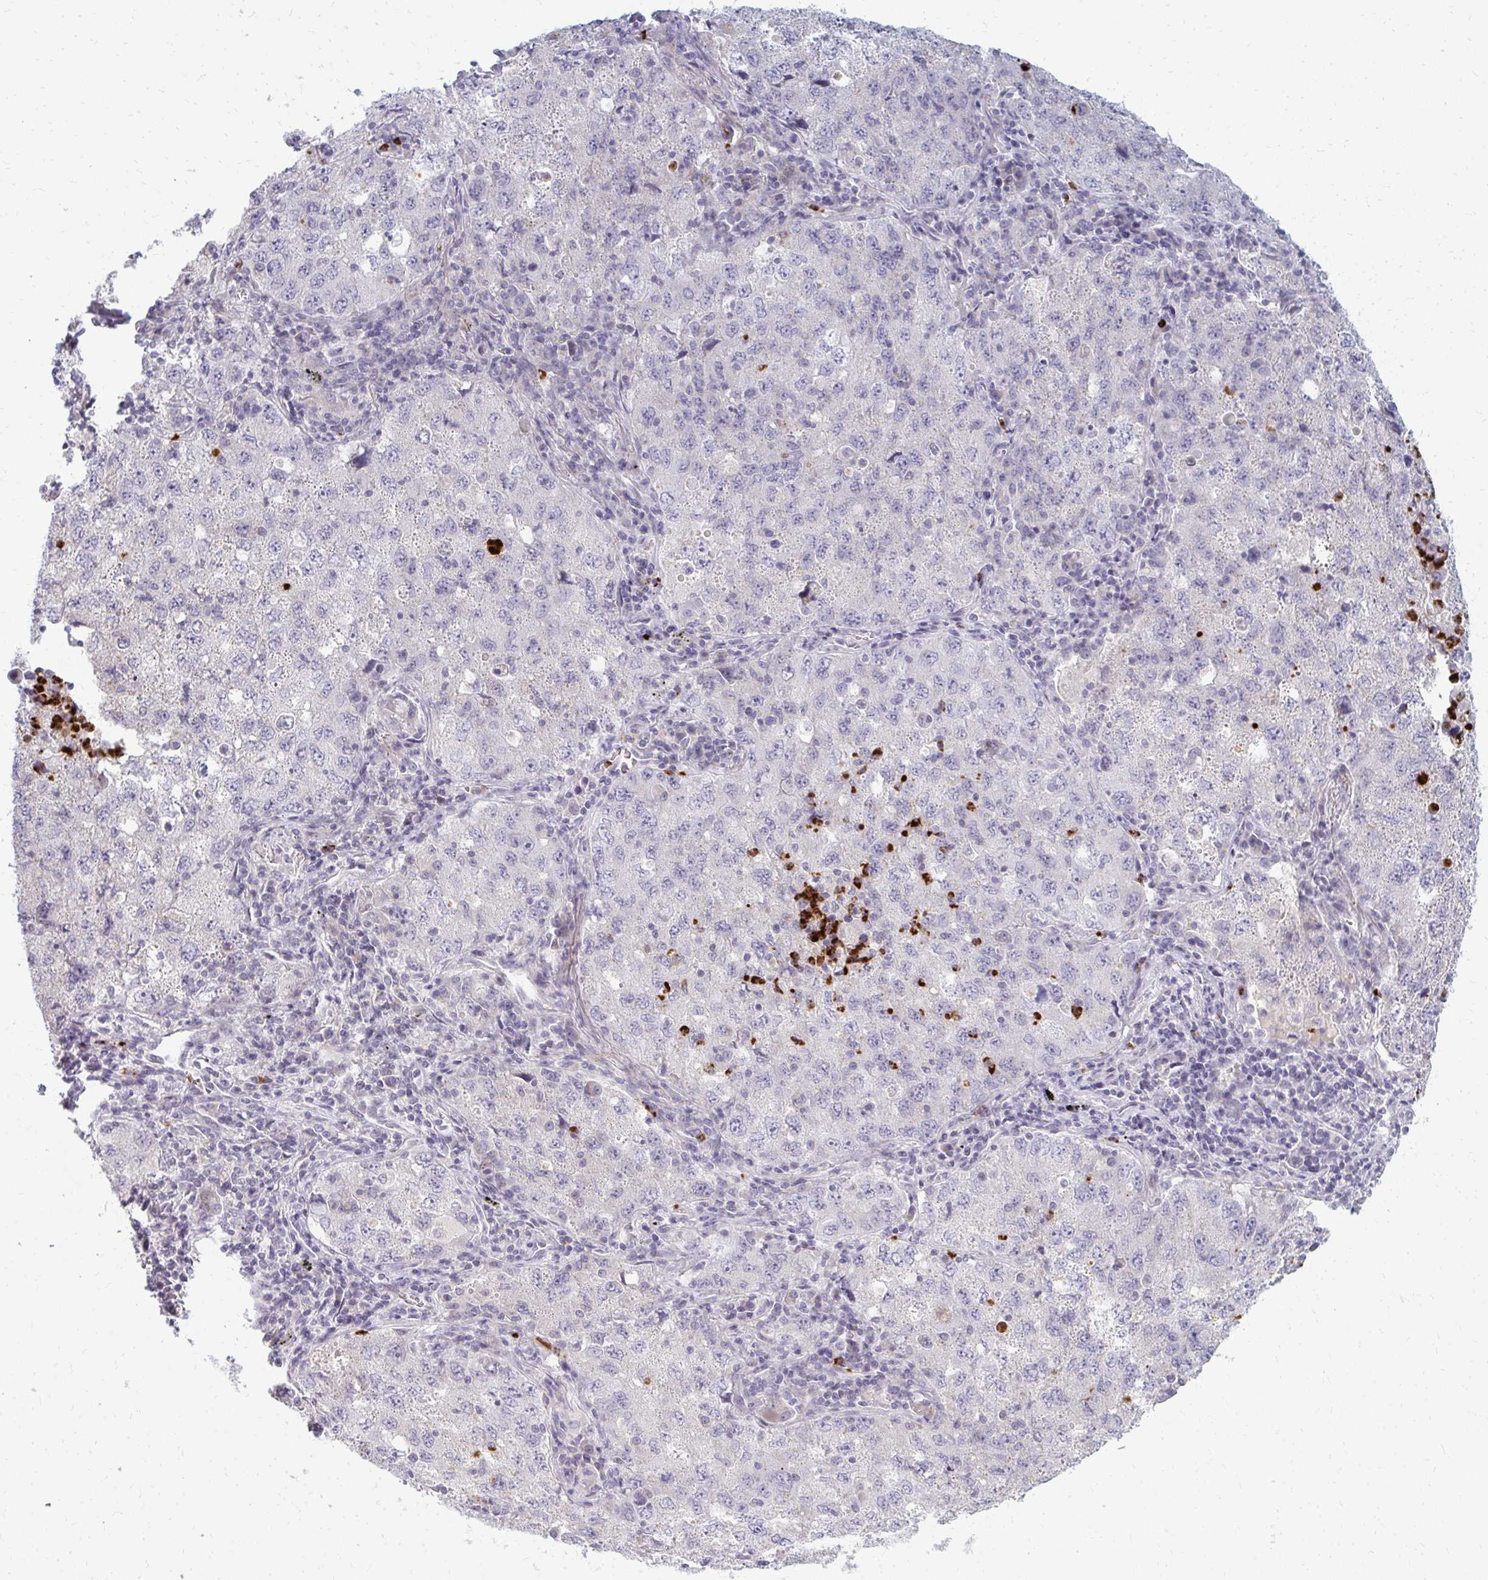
{"staining": {"intensity": "negative", "quantity": "none", "location": "none"}, "tissue": "lung cancer", "cell_type": "Tumor cells", "image_type": "cancer", "snomed": [{"axis": "morphology", "description": "Adenocarcinoma, NOS"}, {"axis": "topography", "description": "Lung"}], "caption": "Photomicrograph shows no significant protein positivity in tumor cells of lung cancer.", "gene": "RAB33A", "patient": {"sex": "female", "age": 57}}